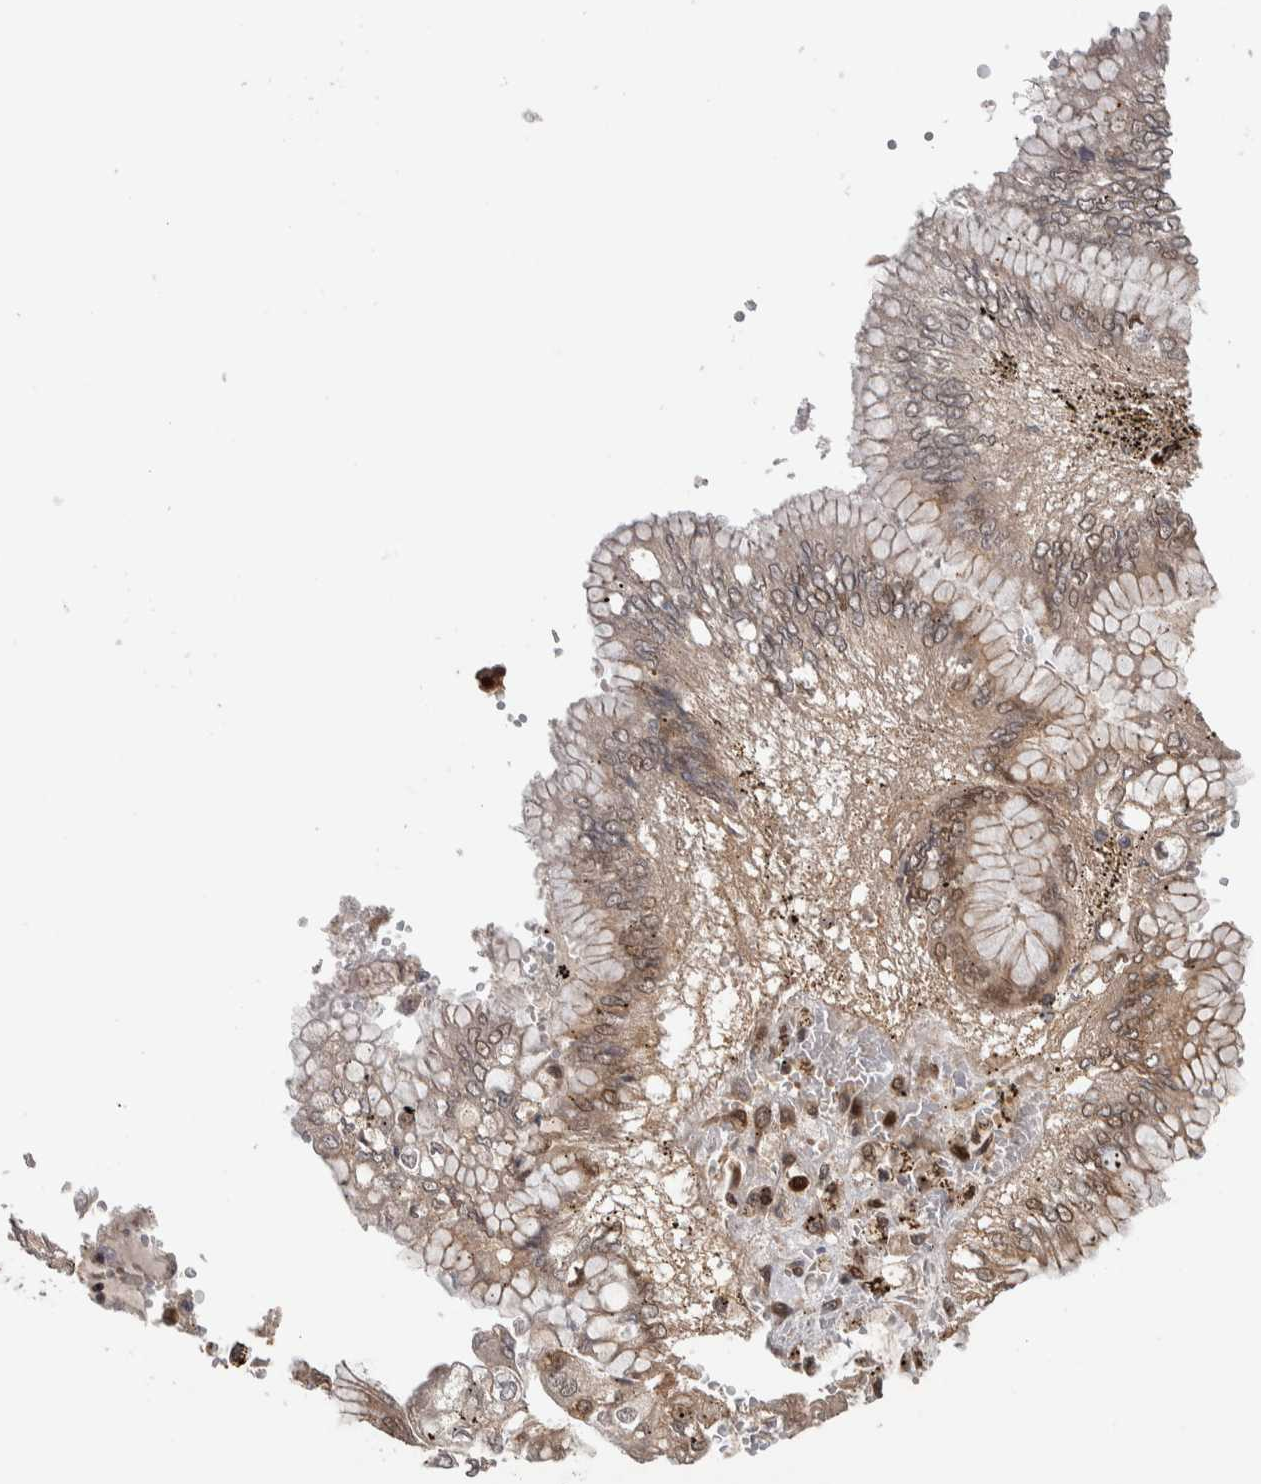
{"staining": {"intensity": "weak", "quantity": ">75%", "location": "cytoplasmic/membranous,nuclear"}, "tissue": "stomach cancer", "cell_type": "Tumor cells", "image_type": "cancer", "snomed": [{"axis": "morphology", "description": "Adenocarcinoma, NOS"}, {"axis": "topography", "description": "Stomach"}], "caption": "About >75% of tumor cells in human stomach adenocarcinoma exhibit weak cytoplasmic/membranous and nuclear protein staining as visualized by brown immunohistochemical staining.", "gene": "RPS6KA4", "patient": {"sex": "male", "age": 76}}